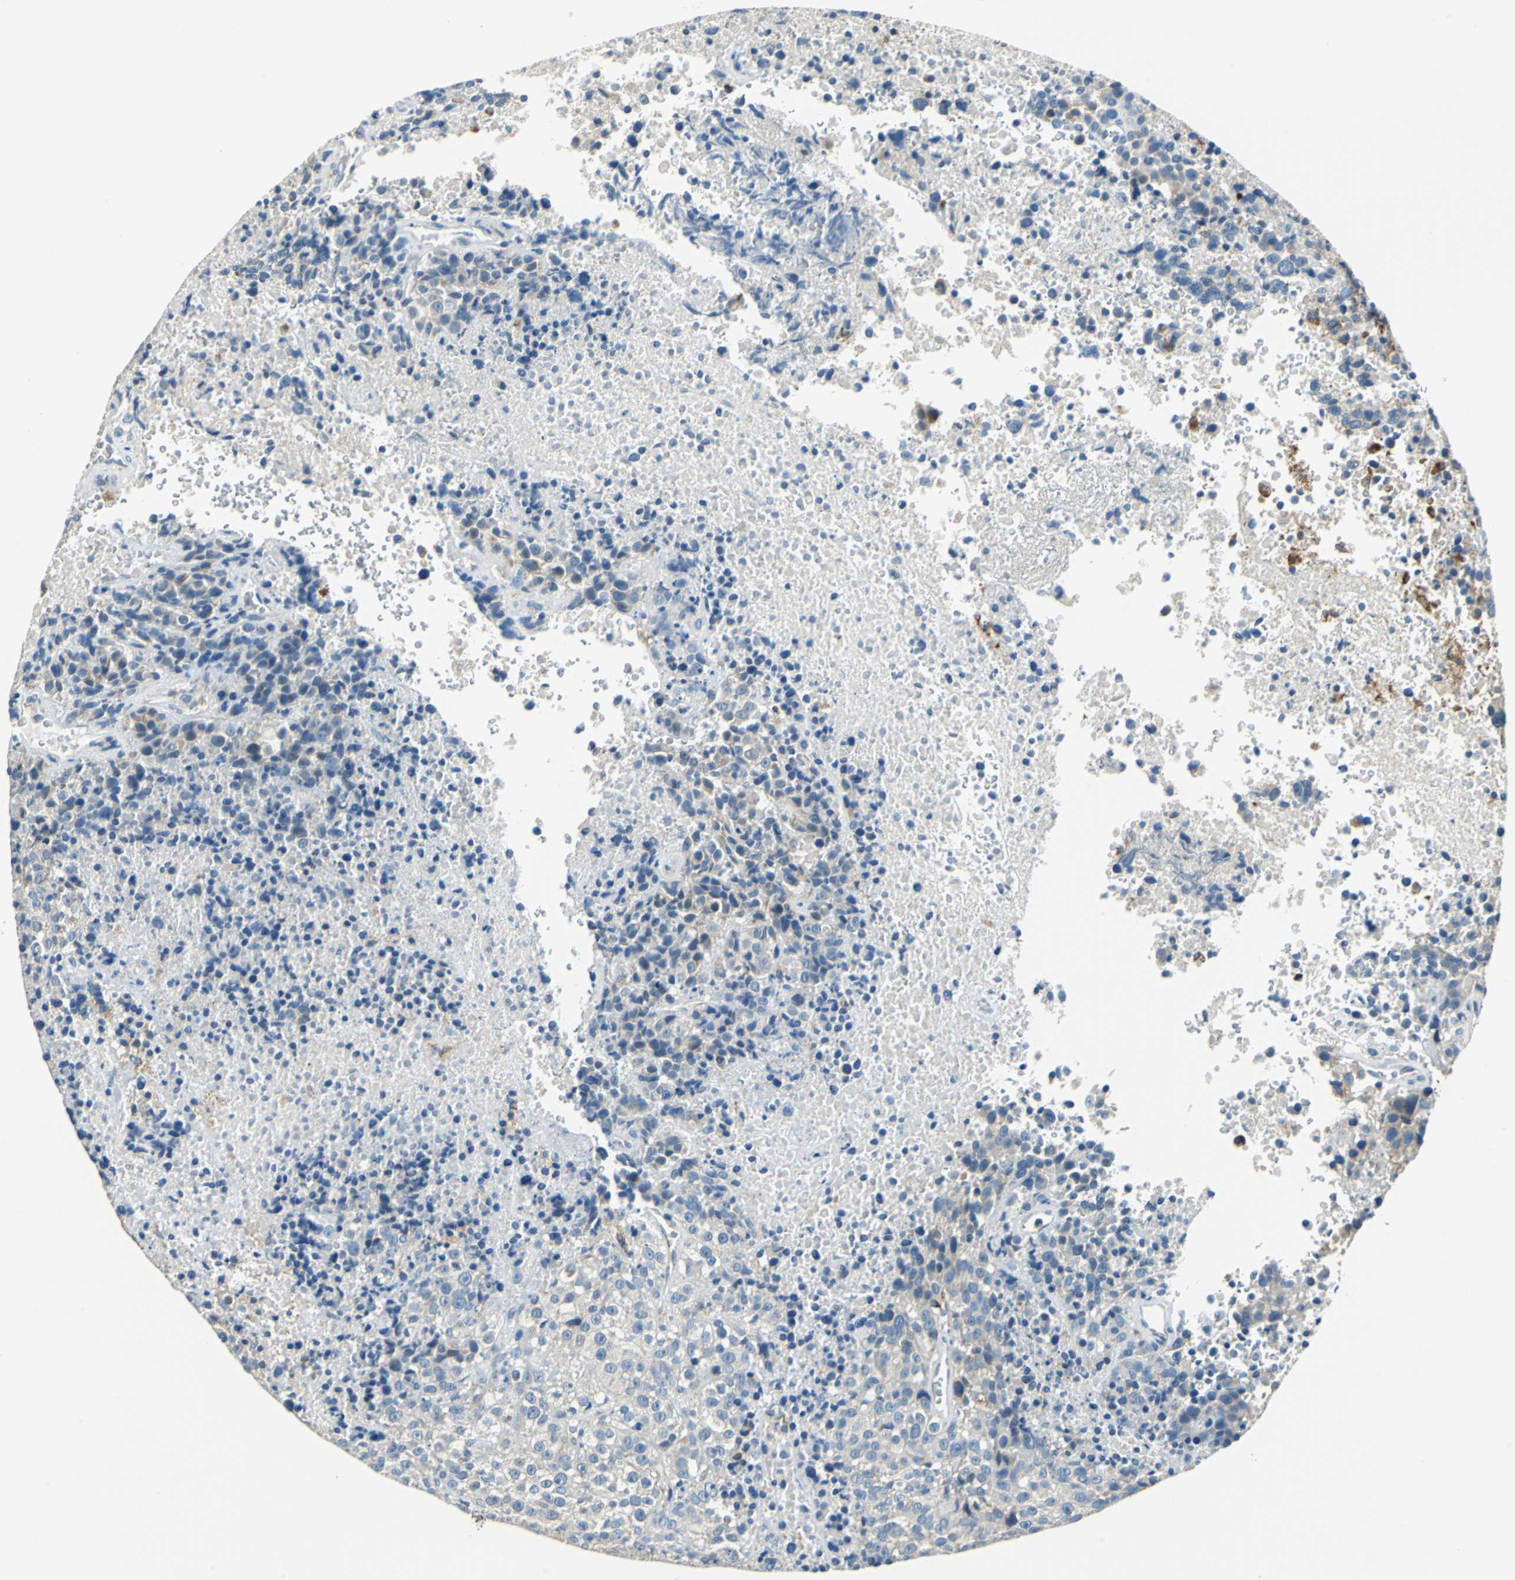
{"staining": {"intensity": "negative", "quantity": "none", "location": "none"}, "tissue": "melanoma", "cell_type": "Tumor cells", "image_type": "cancer", "snomed": [{"axis": "morphology", "description": "Malignant melanoma, Metastatic site"}, {"axis": "topography", "description": "Cerebral cortex"}], "caption": "This is a image of IHC staining of melanoma, which shows no positivity in tumor cells.", "gene": "CPA3", "patient": {"sex": "female", "age": 52}}